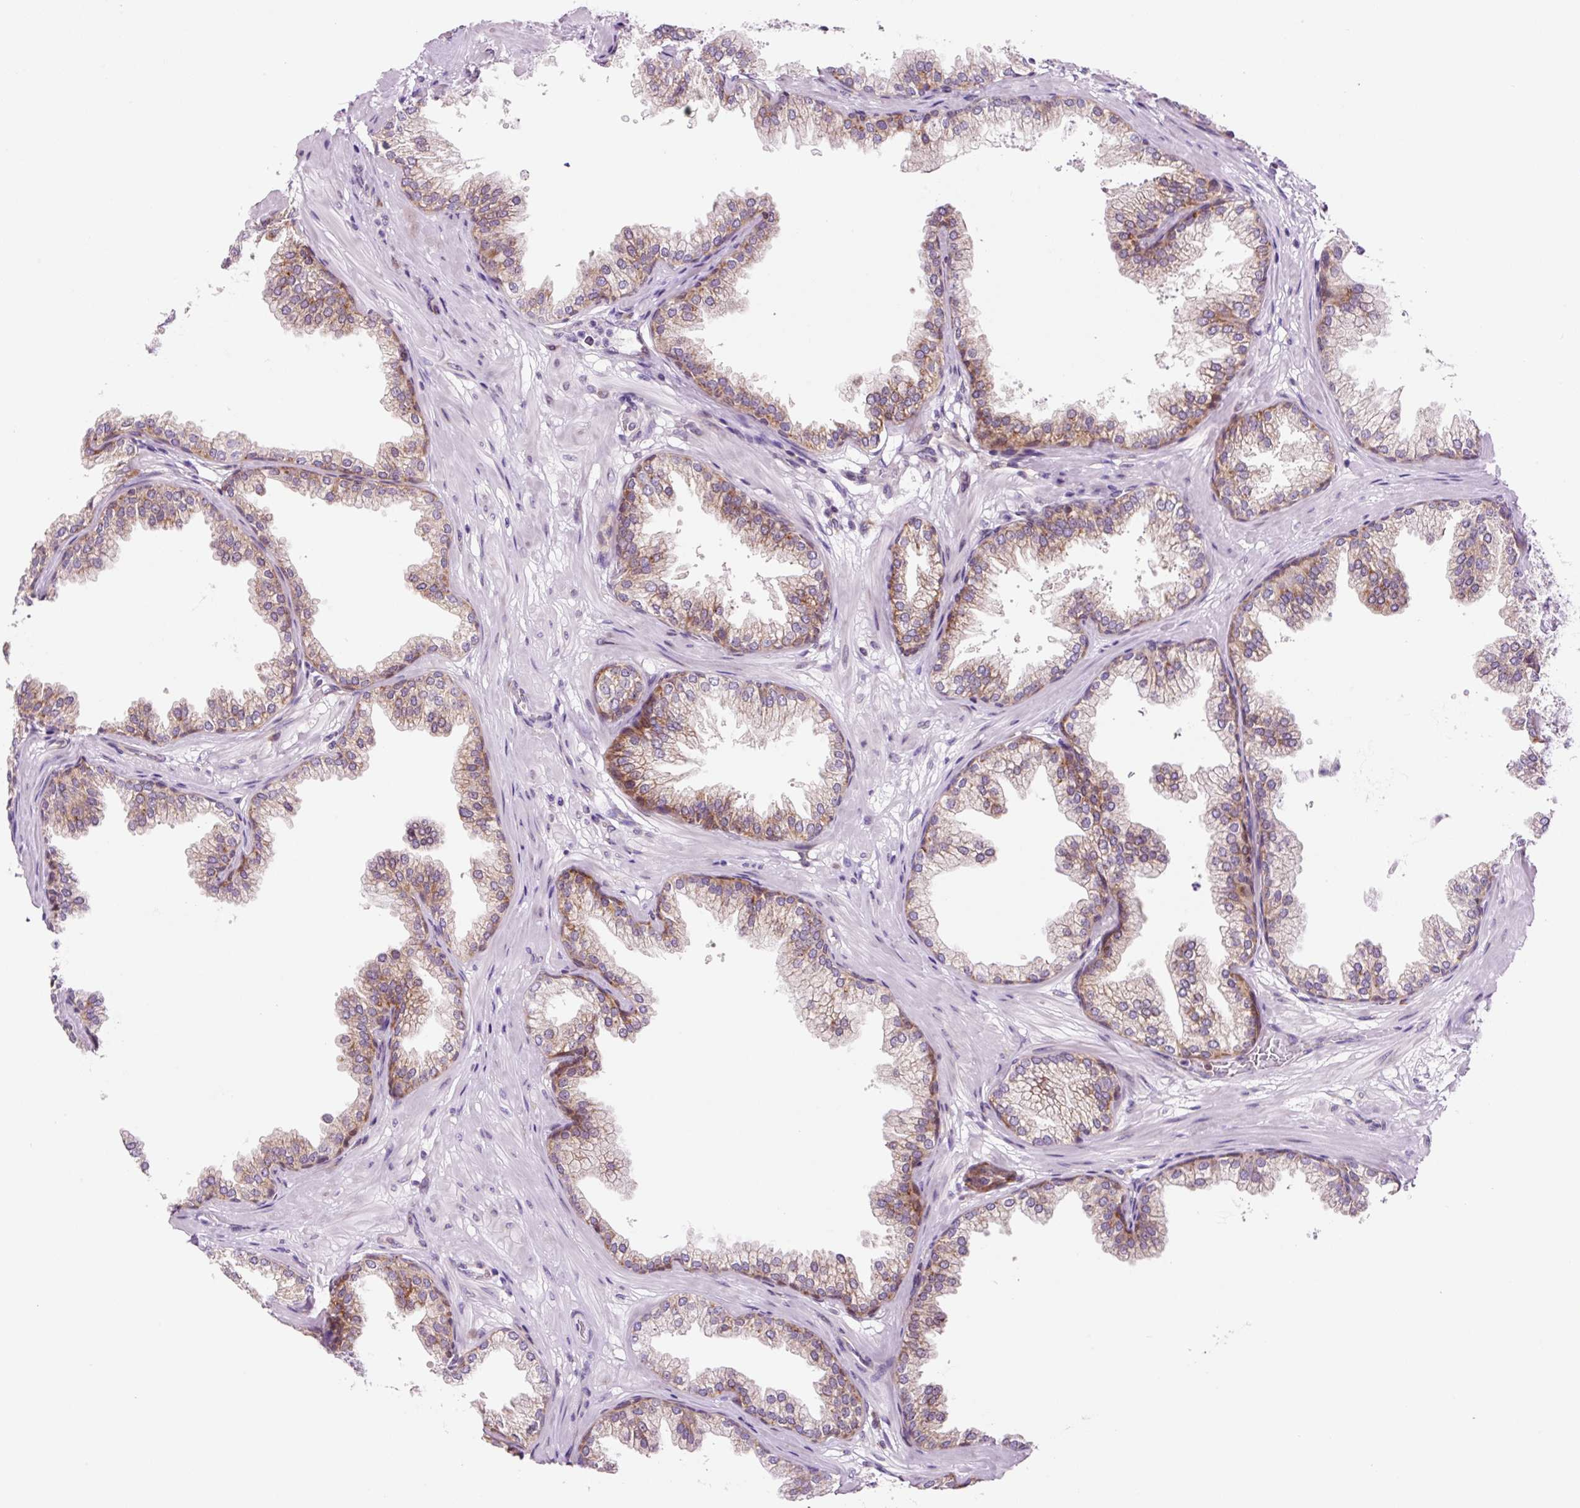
{"staining": {"intensity": "moderate", "quantity": "25%-75%", "location": "cytoplasmic/membranous"}, "tissue": "prostate", "cell_type": "Glandular cells", "image_type": "normal", "snomed": [{"axis": "morphology", "description": "Normal tissue, NOS"}, {"axis": "topography", "description": "Prostate"}], "caption": "Immunohistochemistry (IHC) histopathology image of benign prostate: prostate stained using immunohistochemistry displays medium levels of moderate protein expression localized specifically in the cytoplasmic/membranous of glandular cells, appearing as a cytoplasmic/membranous brown color.", "gene": "RPL41", "patient": {"sex": "male", "age": 37}}